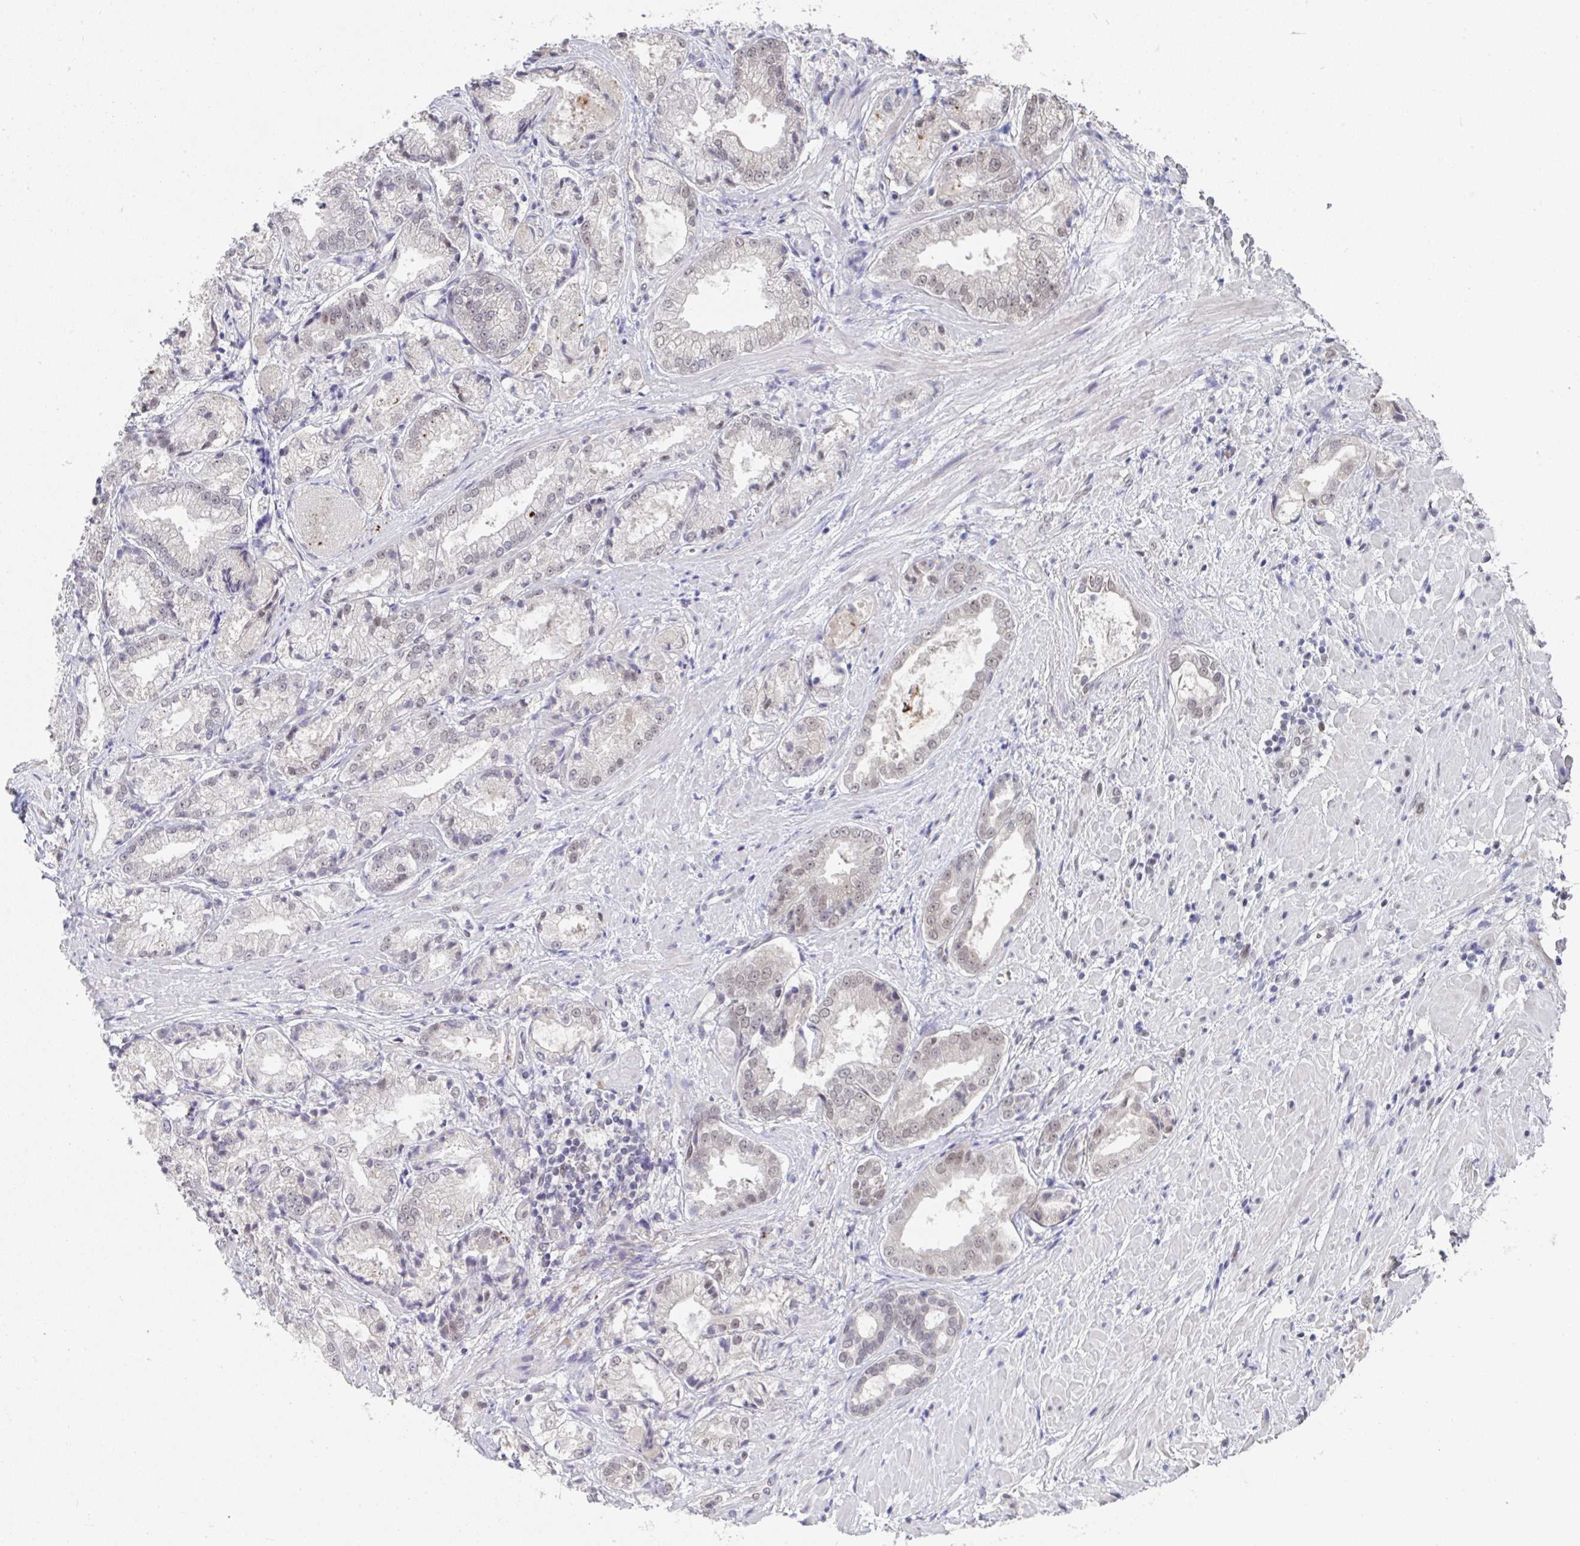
{"staining": {"intensity": "weak", "quantity": "25%-75%", "location": "nuclear"}, "tissue": "prostate cancer", "cell_type": "Tumor cells", "image_type": "cancer", "snomed": [{"axis": "morphology", "description": "Adenocarcinoma, High grade"}, {"axis": "topography", "description": "Prostate"}], "caption": "Protein expression analysis of human prostate high-grade adenocarcinoma reveals weak nuclear positivity in approximately 25%-75% of tumor cells. The staining was performed using DAB (3,3'-diaminobenzidine) to visualize the protein expression in brown, while the nuclei were stained in blue with hematoxylin (Magnification: 20x).", "gene": "JMJD1C", "patient": {"sex": "male", "age": 61}}